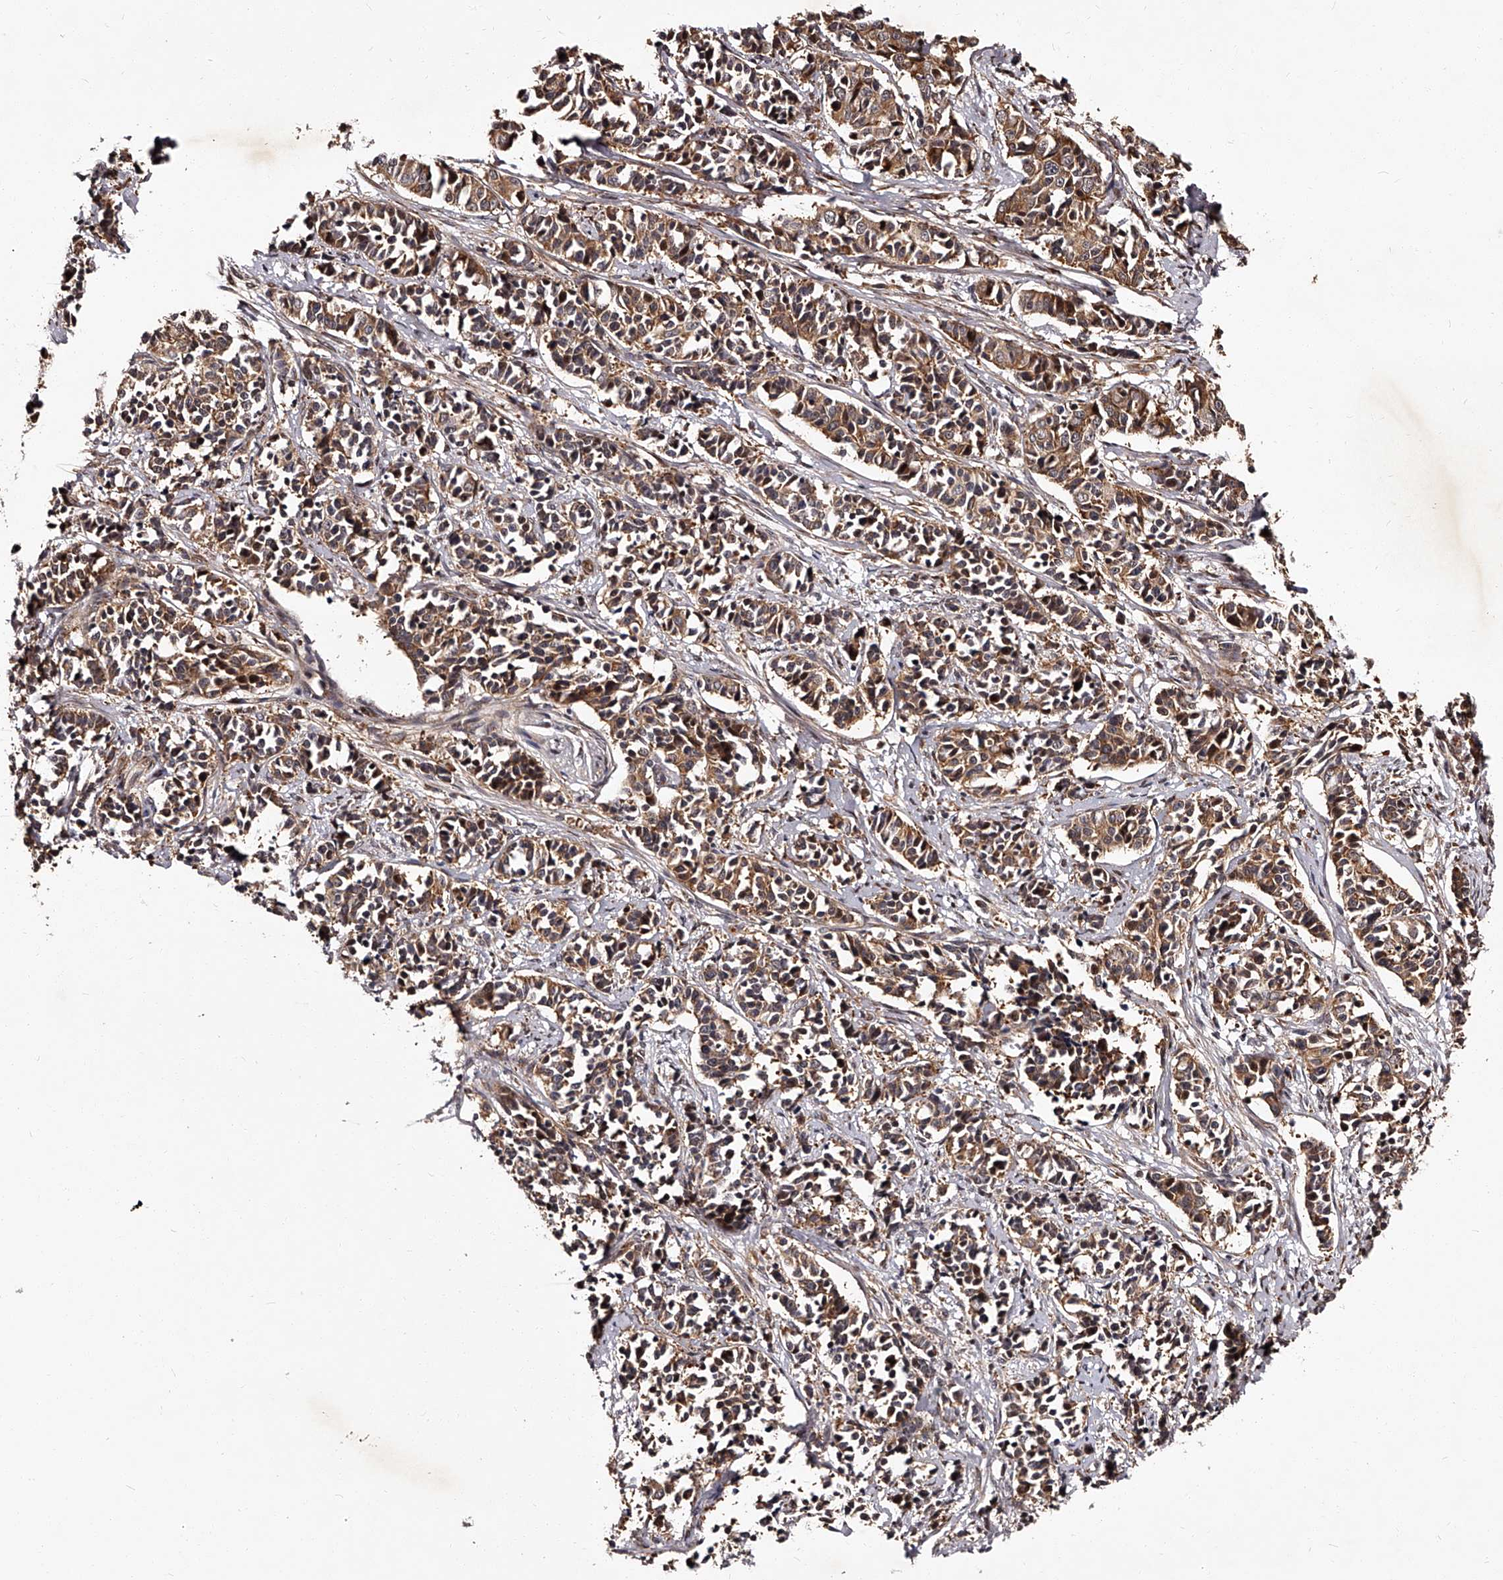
{"staining": {"intensity": "moderate", "quantity": ">75%", "location": "cytoplasmic/membranous"}, "tissue": "cervical cancer", "cell_type": "Tumor cells", "image_type": "cancer", "snomed": [{"axis": "morphology", "description": "Normal tissue, NOS"}, {"axis": "morphology", "description": "Squamous cell carcinoma, NOS"}, {"axis": "topography", "description": "Cervix"}], "caption": "Protein staining of cervical squamous cell carcinoma tissue reveals moderate cytoplasmic/membranous staining in about >75% of tumor cells. The staining was performed using DAB (3,3'-diaminobenzidine) to visualize the protein expression in brown, while the nuclei were stained in blue with hematoxylin (Magnification: 20x).", "gene": "RSC1A1", "patient": {"sex": "female", "age": 35}}